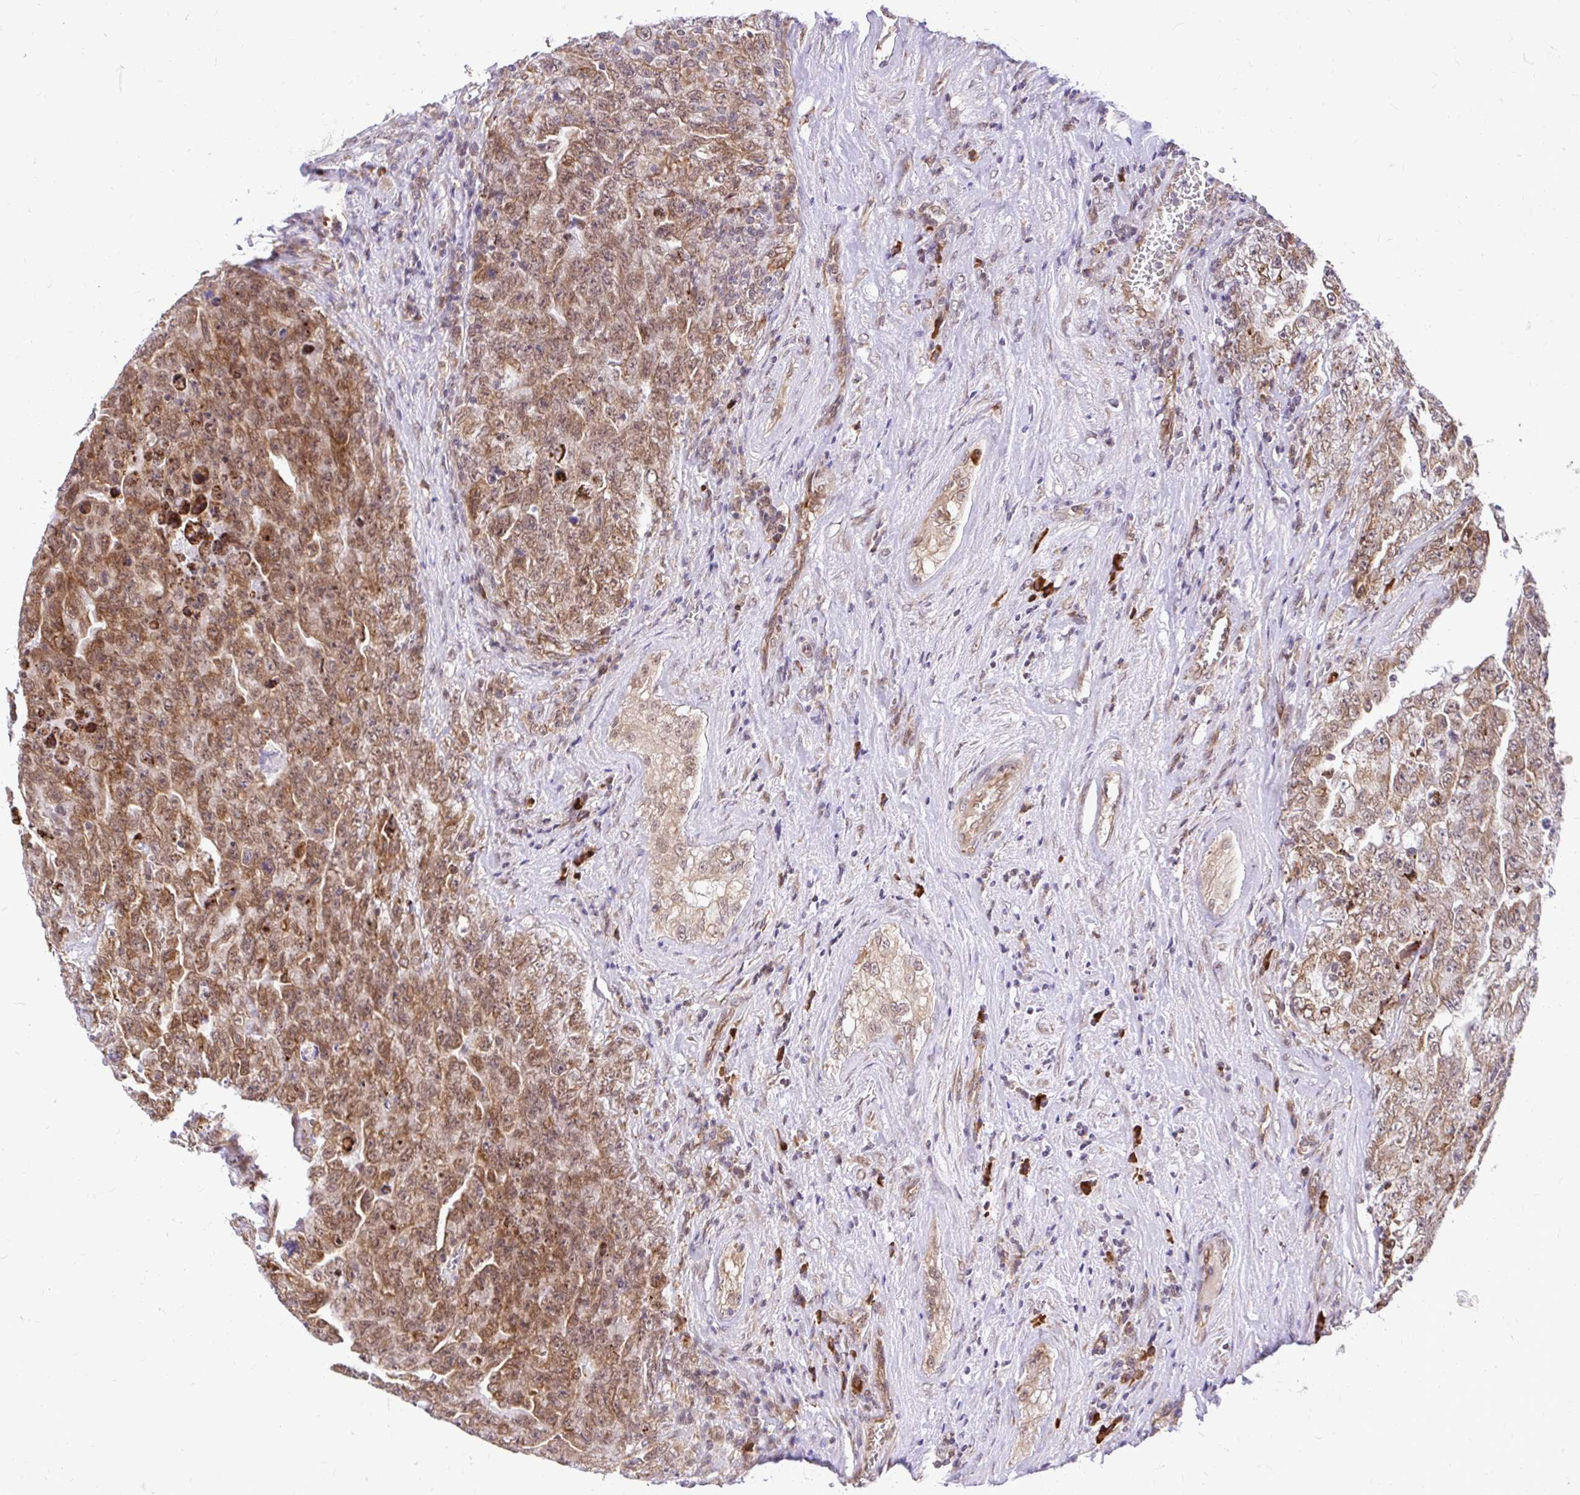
{"staining": {"intensity": "moderate", "quantity": "25%-75%", "location": "cytoplasmic/membranous"}, "tissue": "testis cancer", "cell_type": "Tumor cells", "image_type": "cancer", "snomed": [{"axis": "morphology", "description": "Carcinoma, Embryonal, NOS"}, {"axis": "topography", "description": "Testis"}], "caption": "Immunohistochemical staining of testis cancer demonstrates medium levels of moderate cytoplasmic/membranous expression in approximately 25%-75% of tumor cells.", "gene": "NAALAD2", "patient": {"sex": "male", "age": 28}}